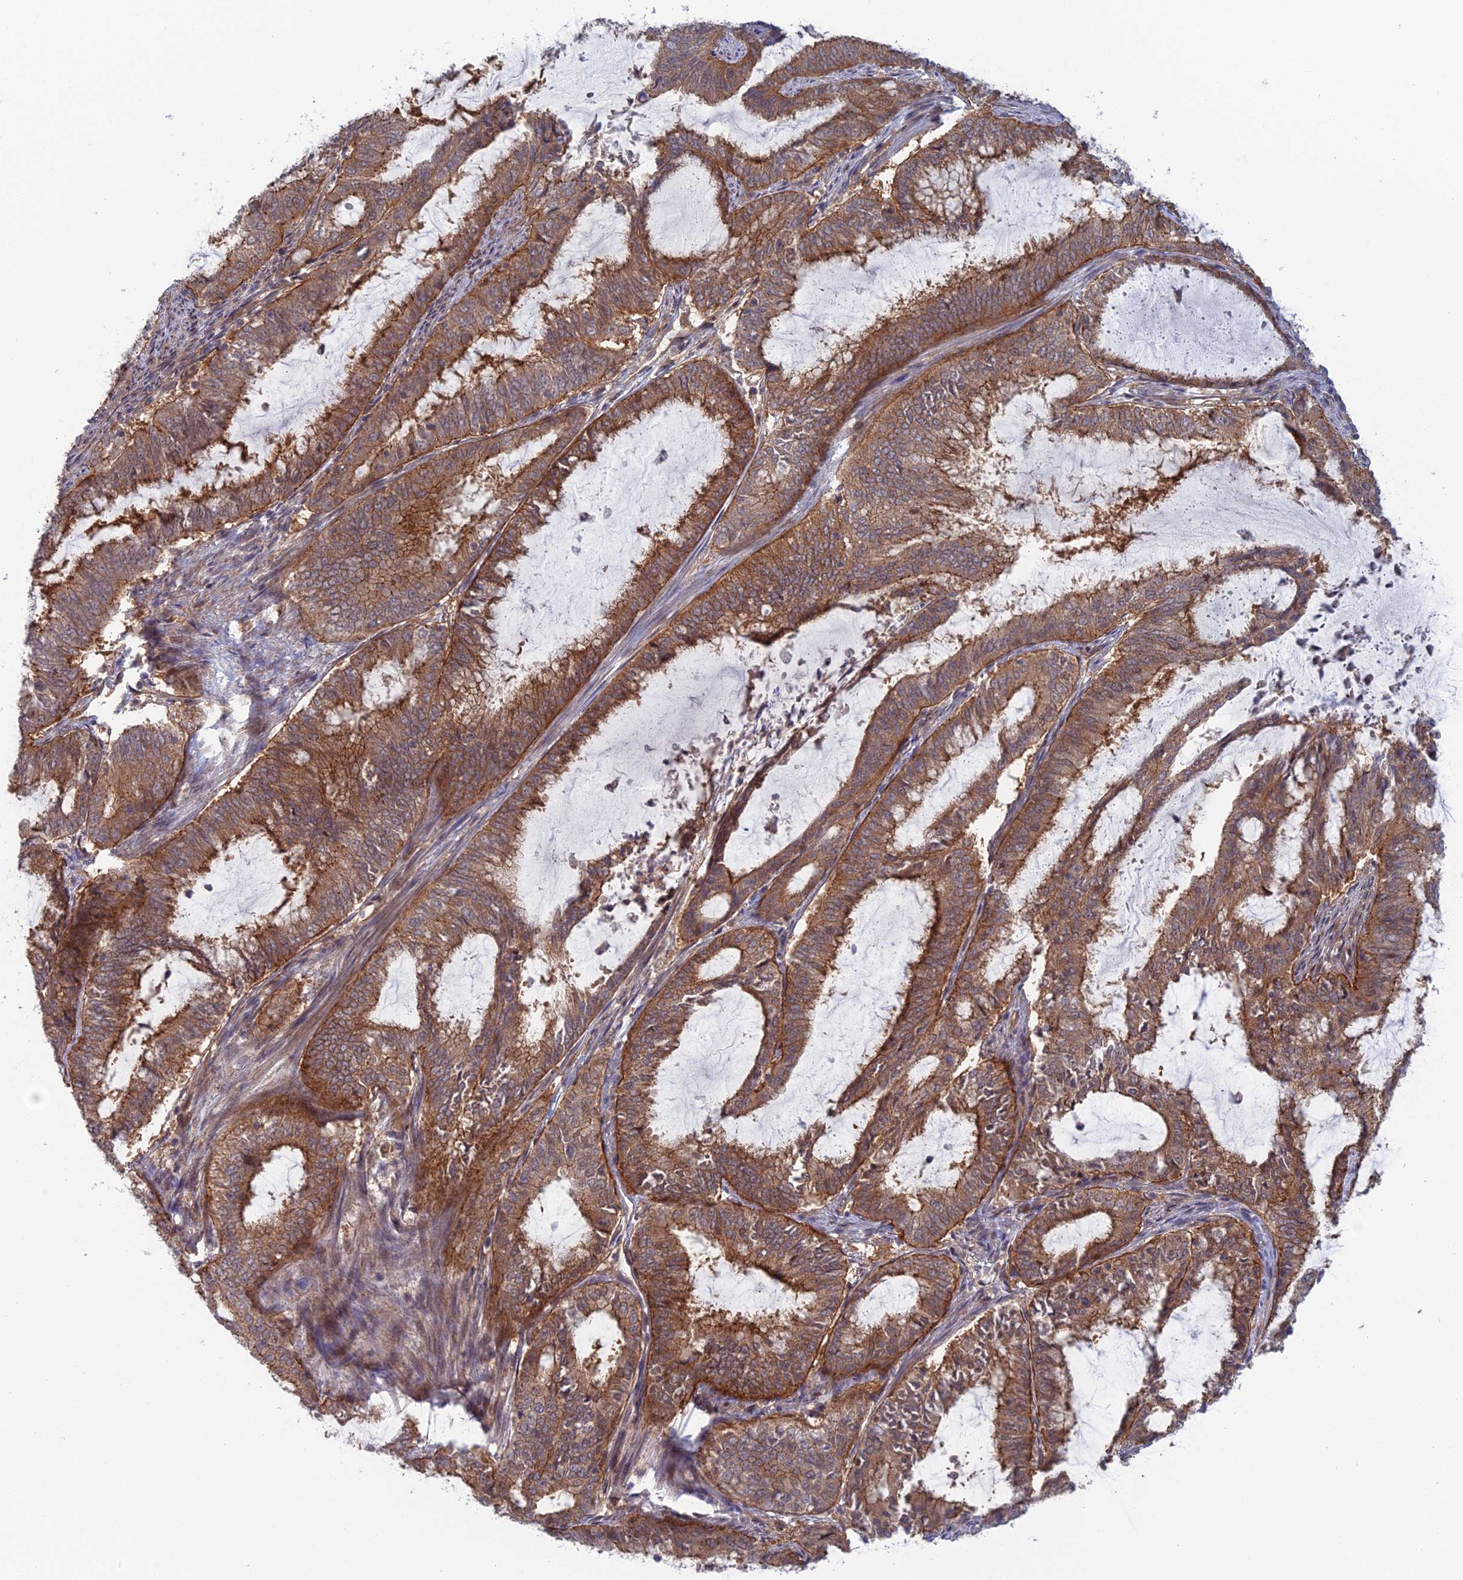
{"staining": {"intensity": "moderate", "quantity": ">75%", "location": "cytoplasmic/membranous"}, "tissue": "endometrial cancer", "cell_type": "Tumor cells", "image_type": "cancer", "snomed": [{"axis": "morphology", "description": "Adenocarcinoma, NOS"}, {"axis": "topography", "description": "Endometrium"}], "caption": "This is an image of immunohistochemistry (IHC) staining of endometrial cancer, which shows moderate positivity in the cytoplasmic/membranous of tumor cells.", "gene": "ABHD1", "patient": {"sex": "female", "age": 51}}